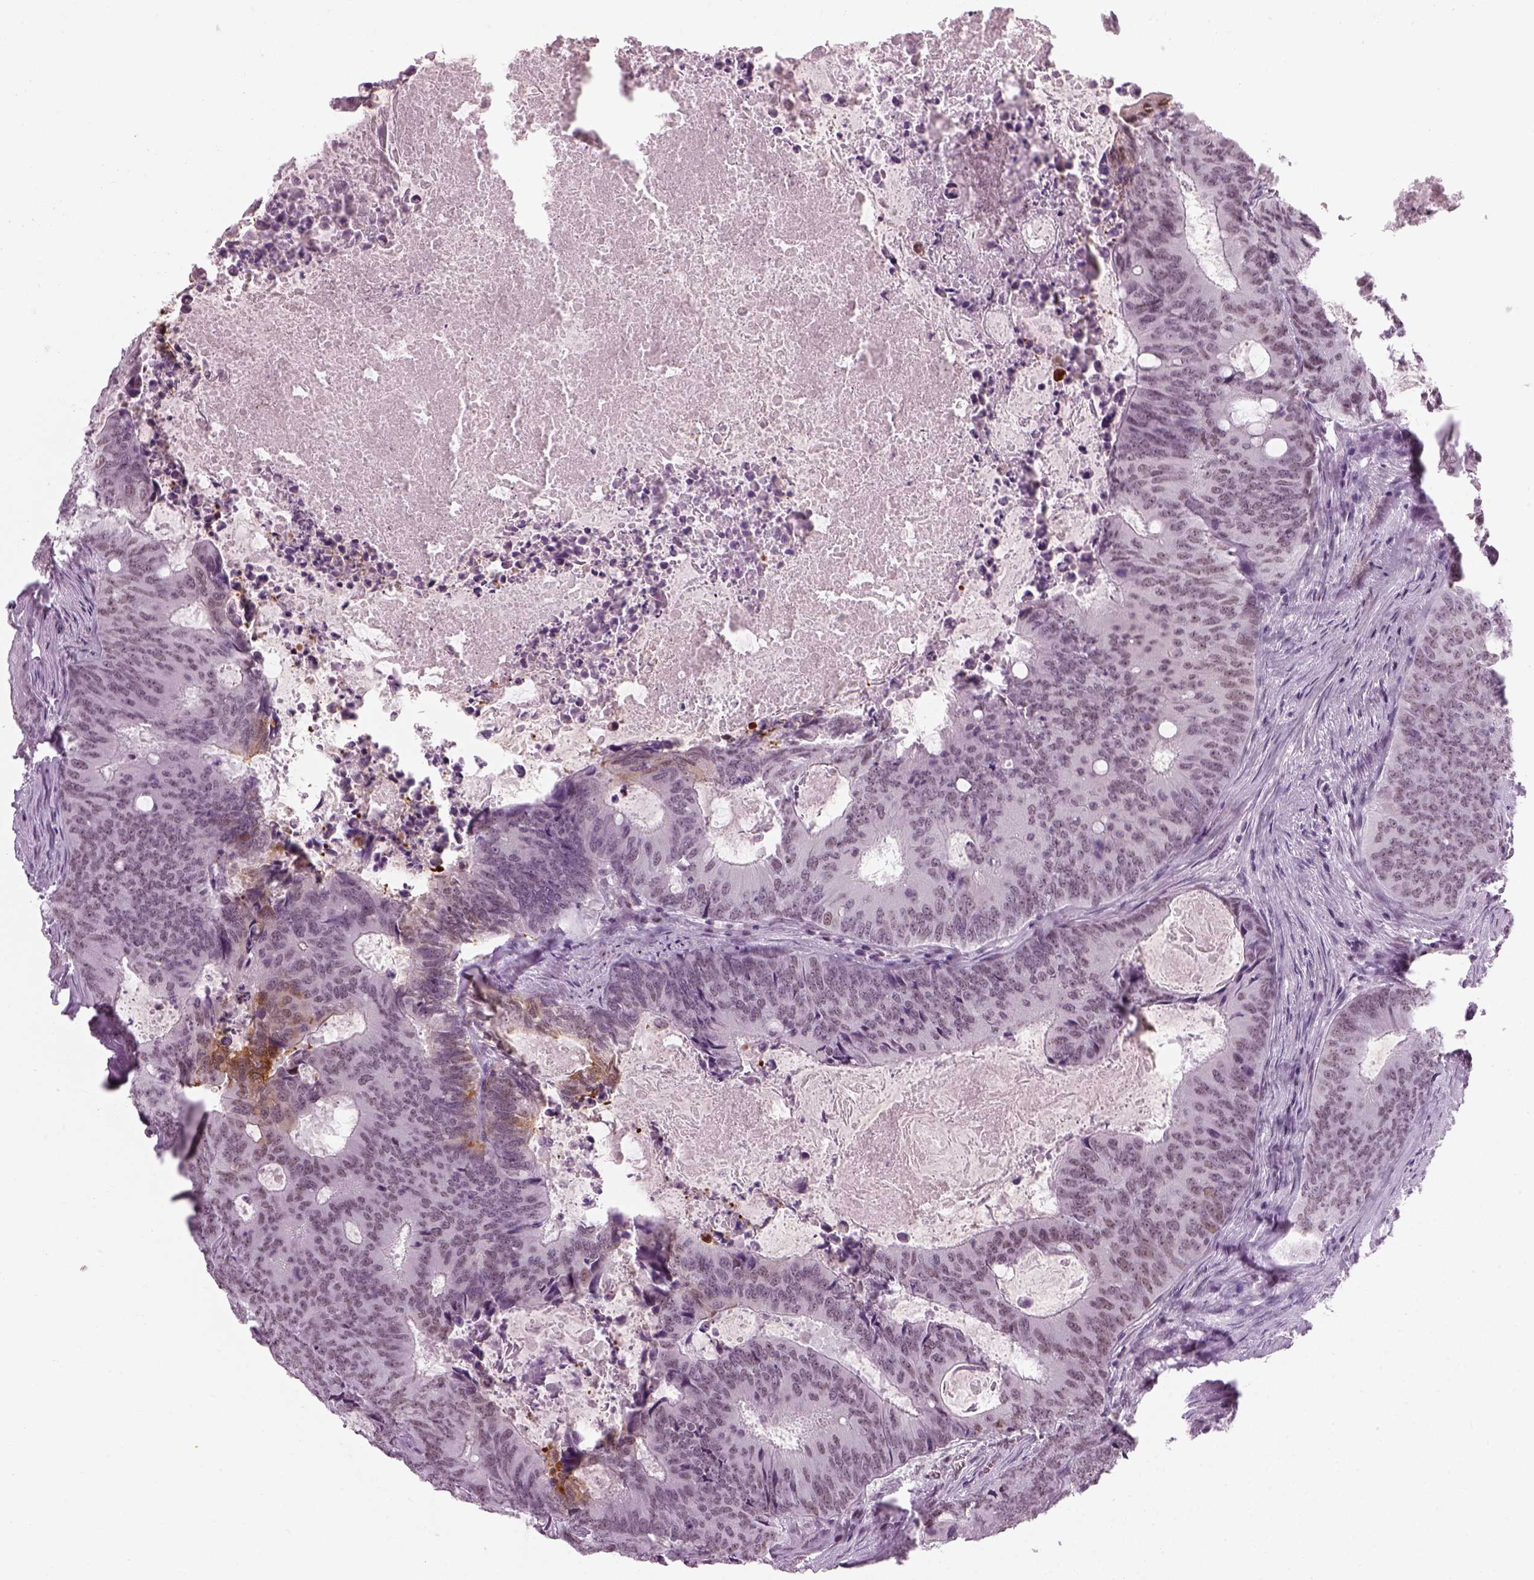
{"staining": {"intensity": "negative", "quantity": "none", "location": "none"}, "tissue": "colorectal cancer", "cell_type": "Tumor cells", "image_type": "cancer", "snomed": [{"axis": "morphology", "description": "Adenocarcinoma, NOS"}, {"axis": "topography", "description": "Colon"}], "caption": "High power microscopy image of an immunohistochemistry (IHC) photomicrograph of colorectal adenocarcinoma, revealing no significant staining in tumor cells.", "gene": "KCNG2", "patient": {"sex": "male", "age": 67}}